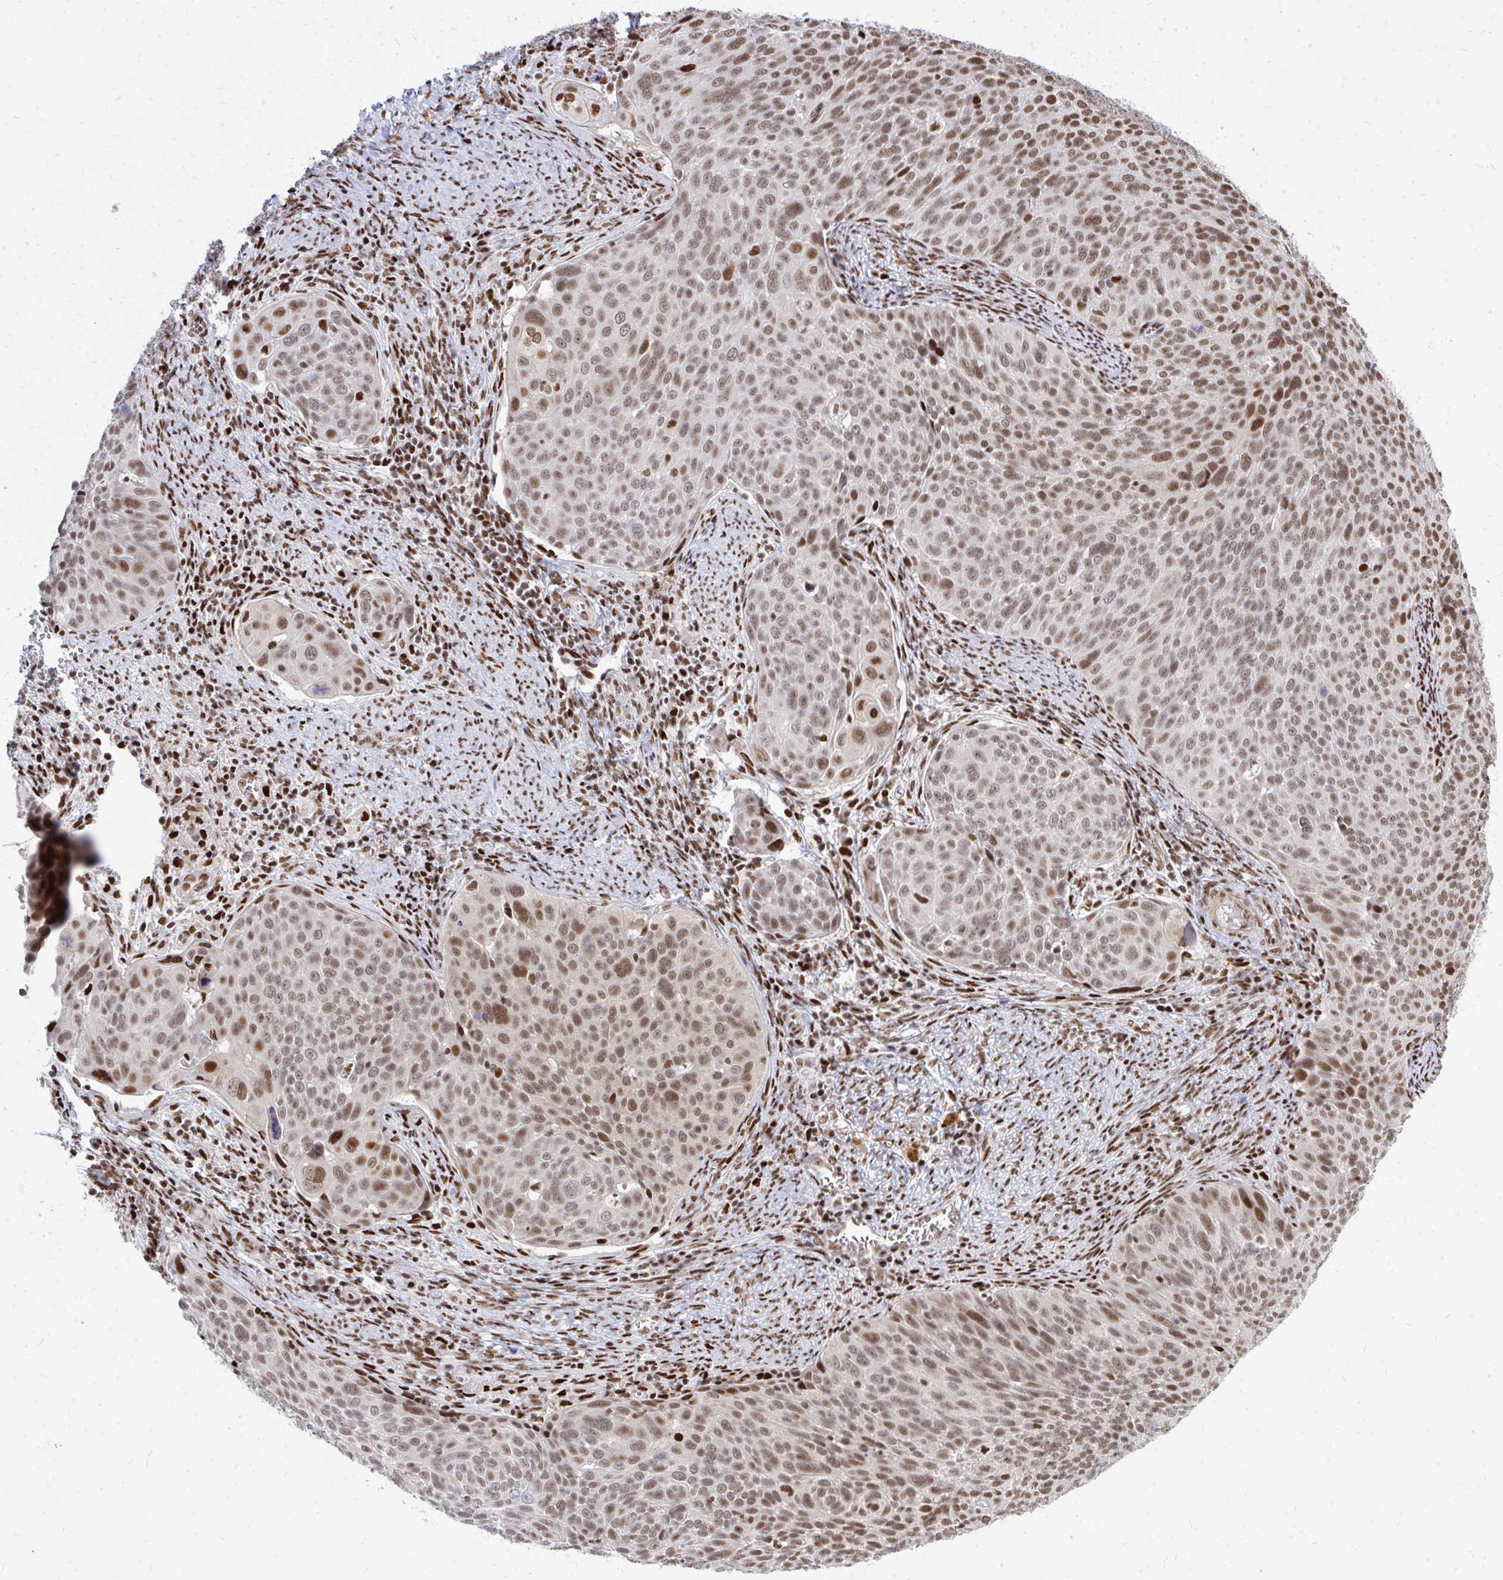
{"staining": {"intensity": "strong", "quantity": ">75%", "location": "nuclear"}, "tissue": "cervical cancer", "cell_type": "Tumor cells", "image_type": "cancer", "snomed": [{"axis": "morphology", "description": "Squamous cell carcinoma, NOS"}, {"axis": "topography", "description": "Cervix"}], "caption": "The micrograph demonstrates staining of cervical cancer, revealing strong nuclear protein positivity (brown color) within tumor cells.", "gene": "TBL1Y", "patient": {"sex": "female", "age": 39}}